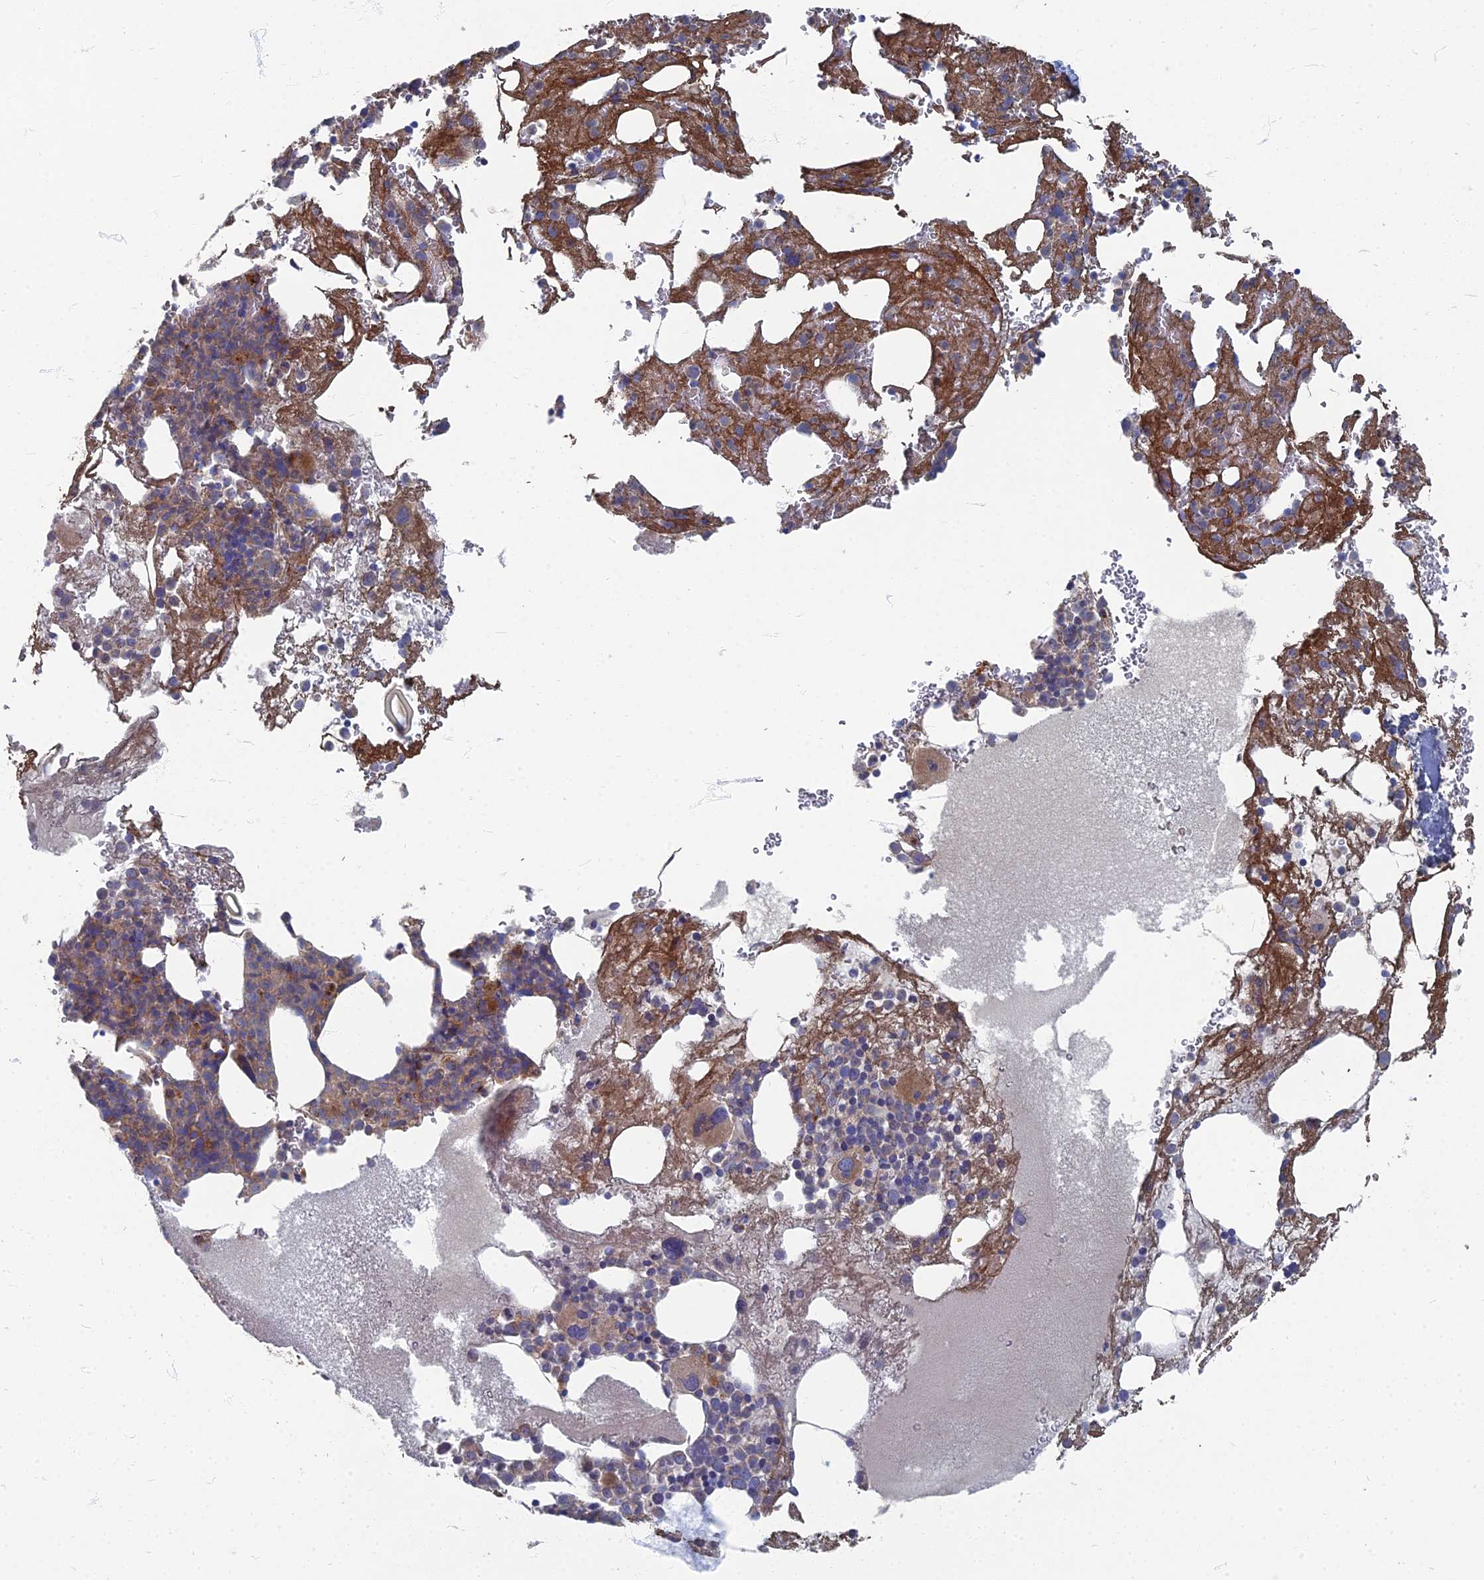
{"staining": {"intensity": "moderate", "quantity": "<25%", "location": "cytoplasmic/membranous"}, "tissue": "bone marrow", "cell_type": "Hematopoietic cells", "image_type": "normal", "snomed": [{"axis": "morphology", "description": "Normal tissue, NOS"}, {"axis": "topography", "description": "Bone marrow"}], "caption": "An immunohistochemistry (IHC) micrograph of benign tissue is shown. Protein staining in brown highlights moderate cytoplasmic/membranous positivity in bone marrow within hematopoietic cells.", "gene": "PPCDC", "patient": {"sex": "male", "age": 61}}